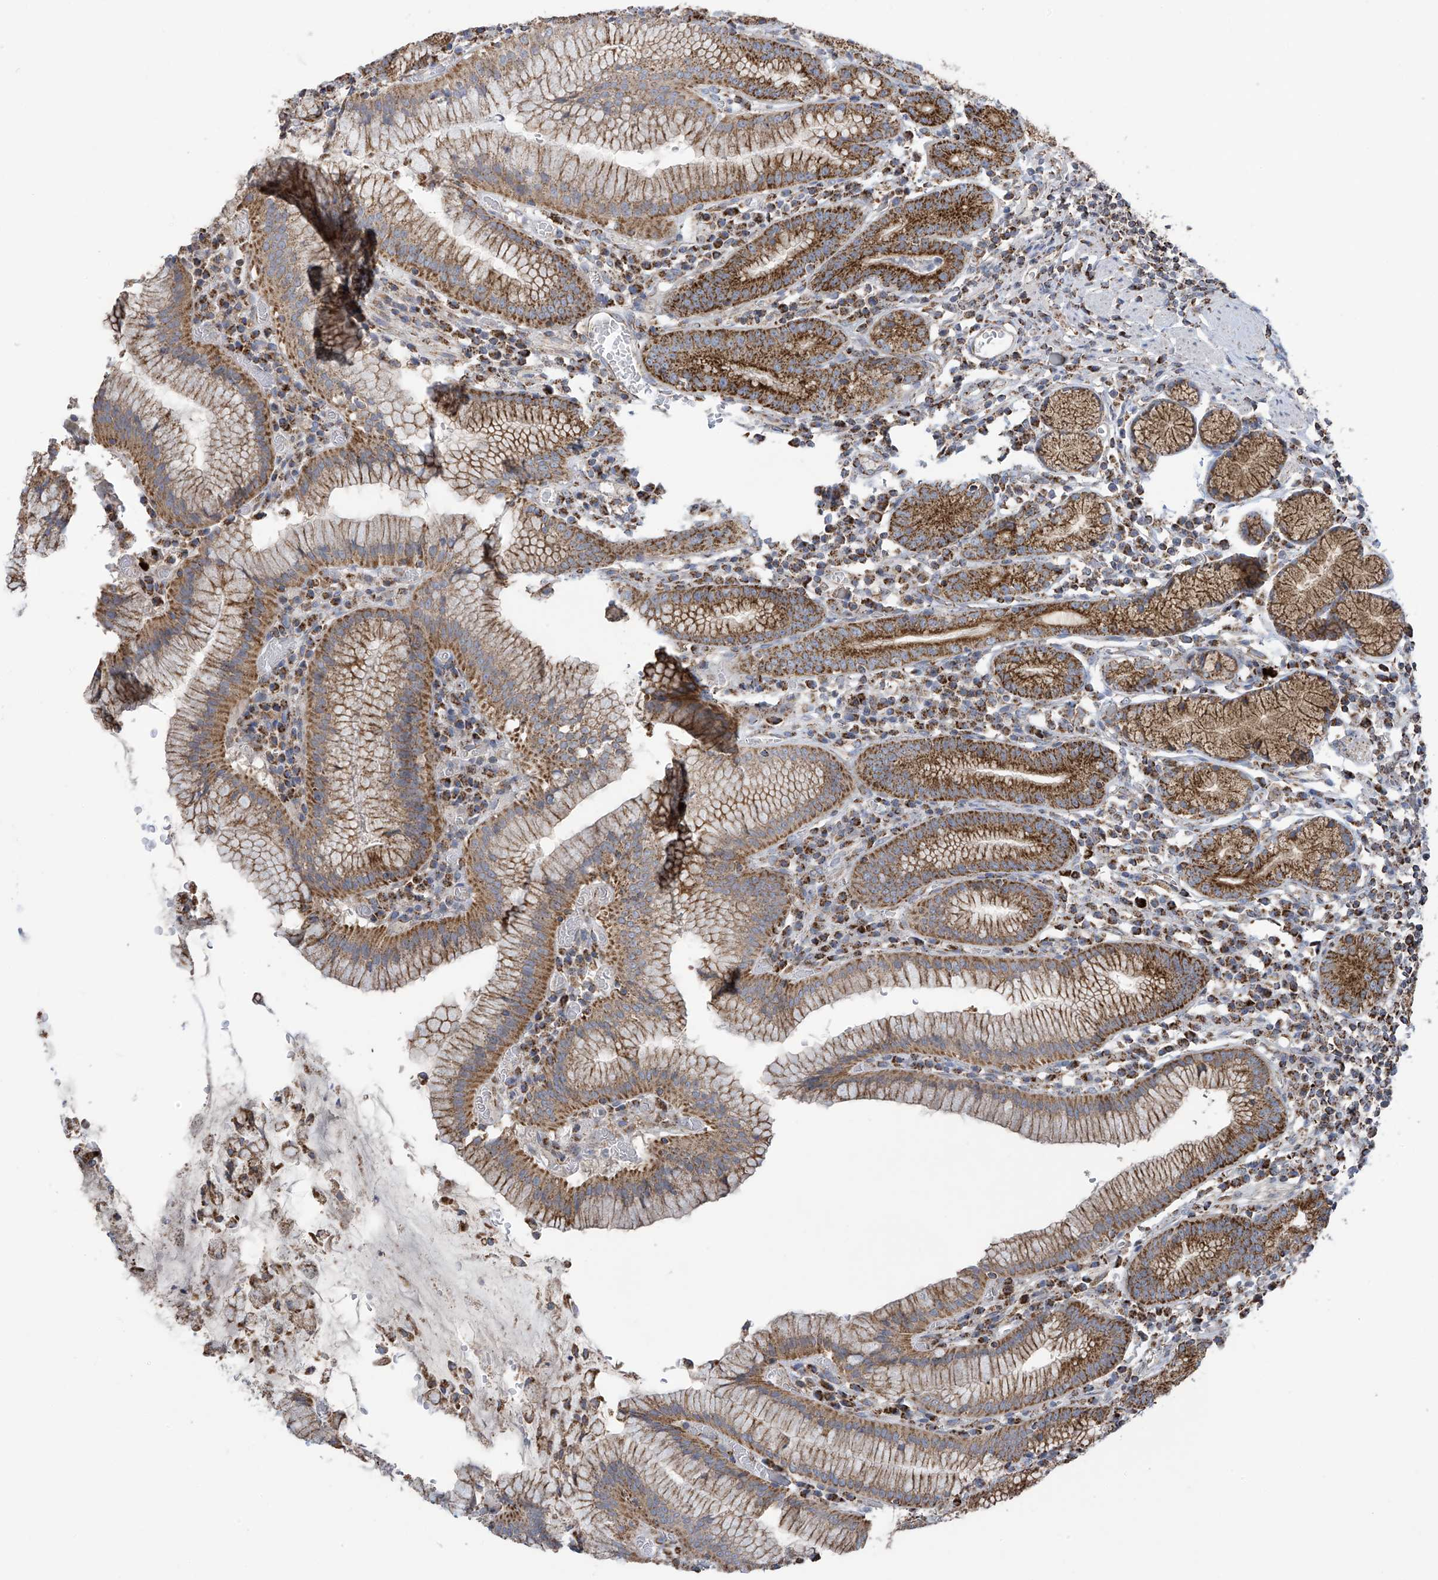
{"staining": {"intensity": "strong", "quantity": ">75%", "location": "cytoplasmic/membranous"}, "tissue": "stomach", "cell_type": "Glandular cells", "image_type": "normal", "snomed": [{"axis": "morphology", "description": "Normal tissue, NOS"}, {"axis": "topography", "description": "Stomach"}], "caption": "IHC photomicrograph of normal stomach: human stomach stained using immunohistochemistry demonstrates high levels of strong protein expression localized specifically in the cytoplasmic/membranous of glandular cells, appearing as a cytoplasmic/membranous brown color.", "gene": "PNPT1", "patient": {"sex": "male", "age": 55}}